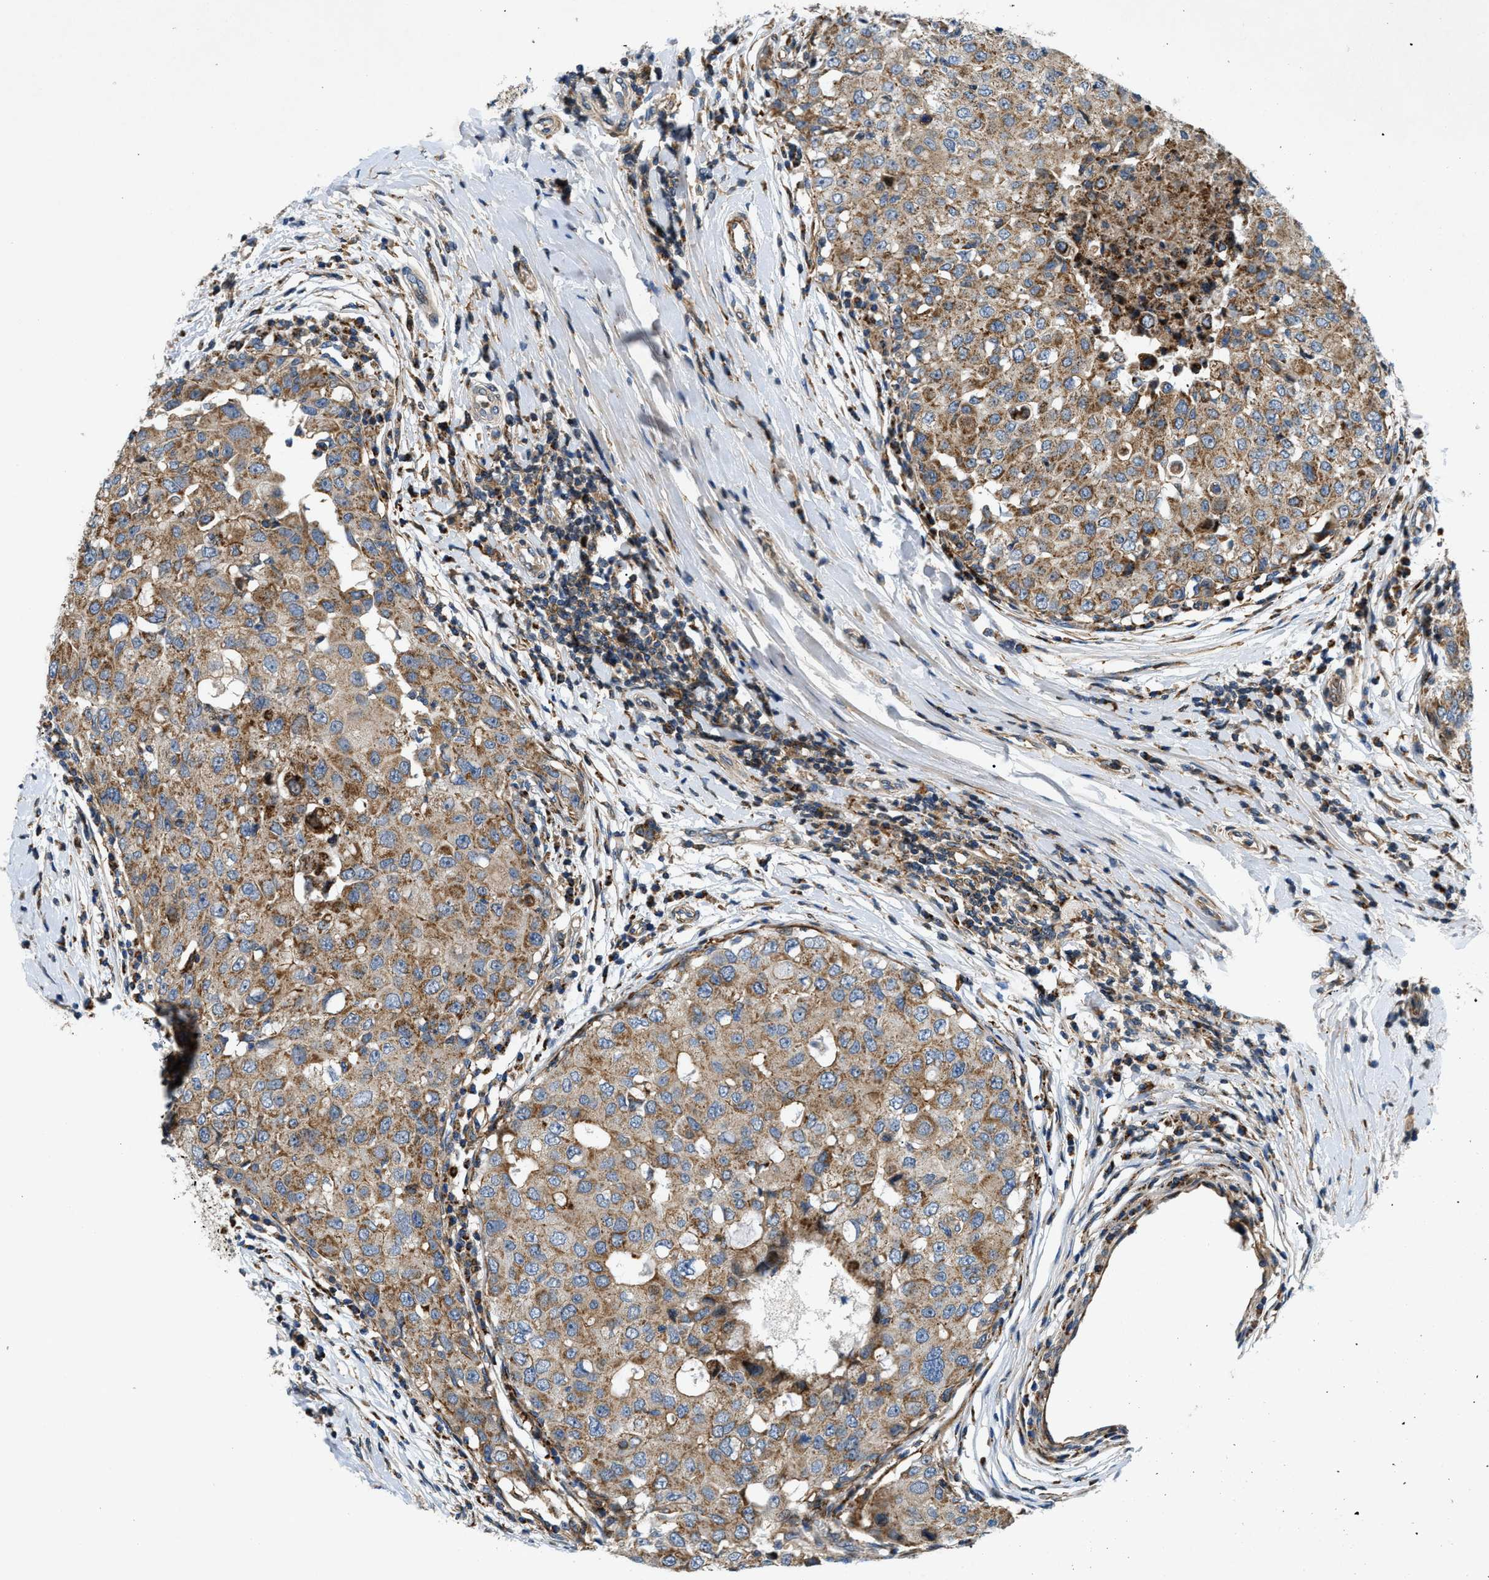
{"staining": {"intensity": "moderate", "quantity": ">75%", "location": "cytoplasmic/membranous"}, "tissue": "breast cancer", "cell_type": "Tumor cells", "image_type": "cancer", "snomed": [{"axis": "morphology", "description": "Duct carcinoma"}, {"axis": "topography", "description": "Breast"}], "caption": "Tumor cells show moderate cytoplasmic/membranous staining in approximately >75% of cells in breast cancer (infiltrating ductal carcinoma). The staining was performed using DAB (3,3'-diaminobenzidine) to visualize the protein expression in brown, while the nuclei were stained in blue with hematoxylin (Magnification: 20x).", "gene": "DHODH", "patient": {"sex": "female", "age": 27}}